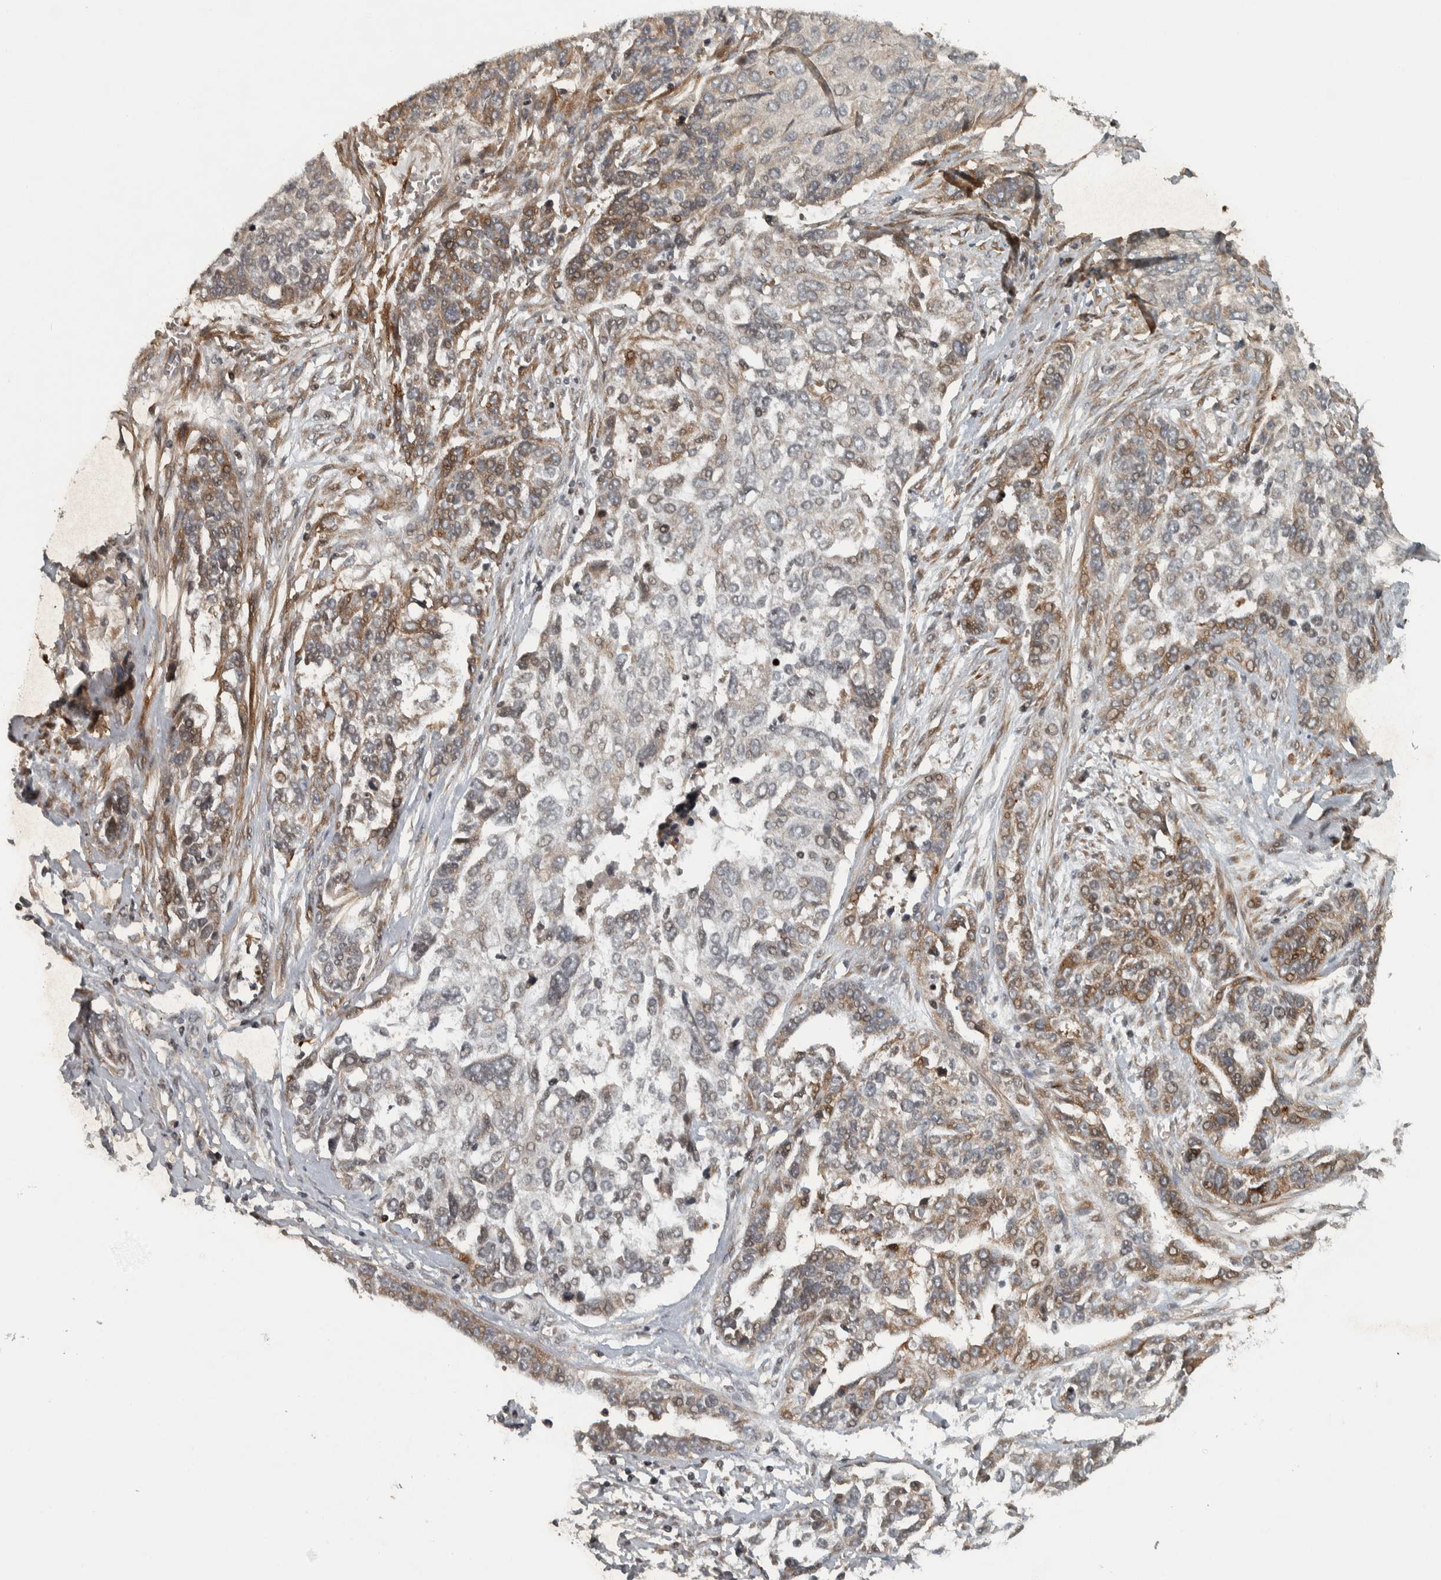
{"staining": {"intensity": "moderate", "quantity": "25%-75%", "location": "cytoplasmic/membranous"}, "tissue": "ovarian cancer", "cell_type": "Tumor cells", "image_type": "cancer", "snomed": [{"axis": "morphology", "description": "Cystadenocarcinoma, serous, NOS"}, {"axis": "topography", "description": "Ovary"}], "caption": "This is an image of IHC staining of ovarian cancer (serous cystadenocarcinoma), which shows moderate positivity in the cytoplasmic/membranous of tumor cells.", "gene": "KIFAP3", "patient": {"sex": "female", "age": 44}}